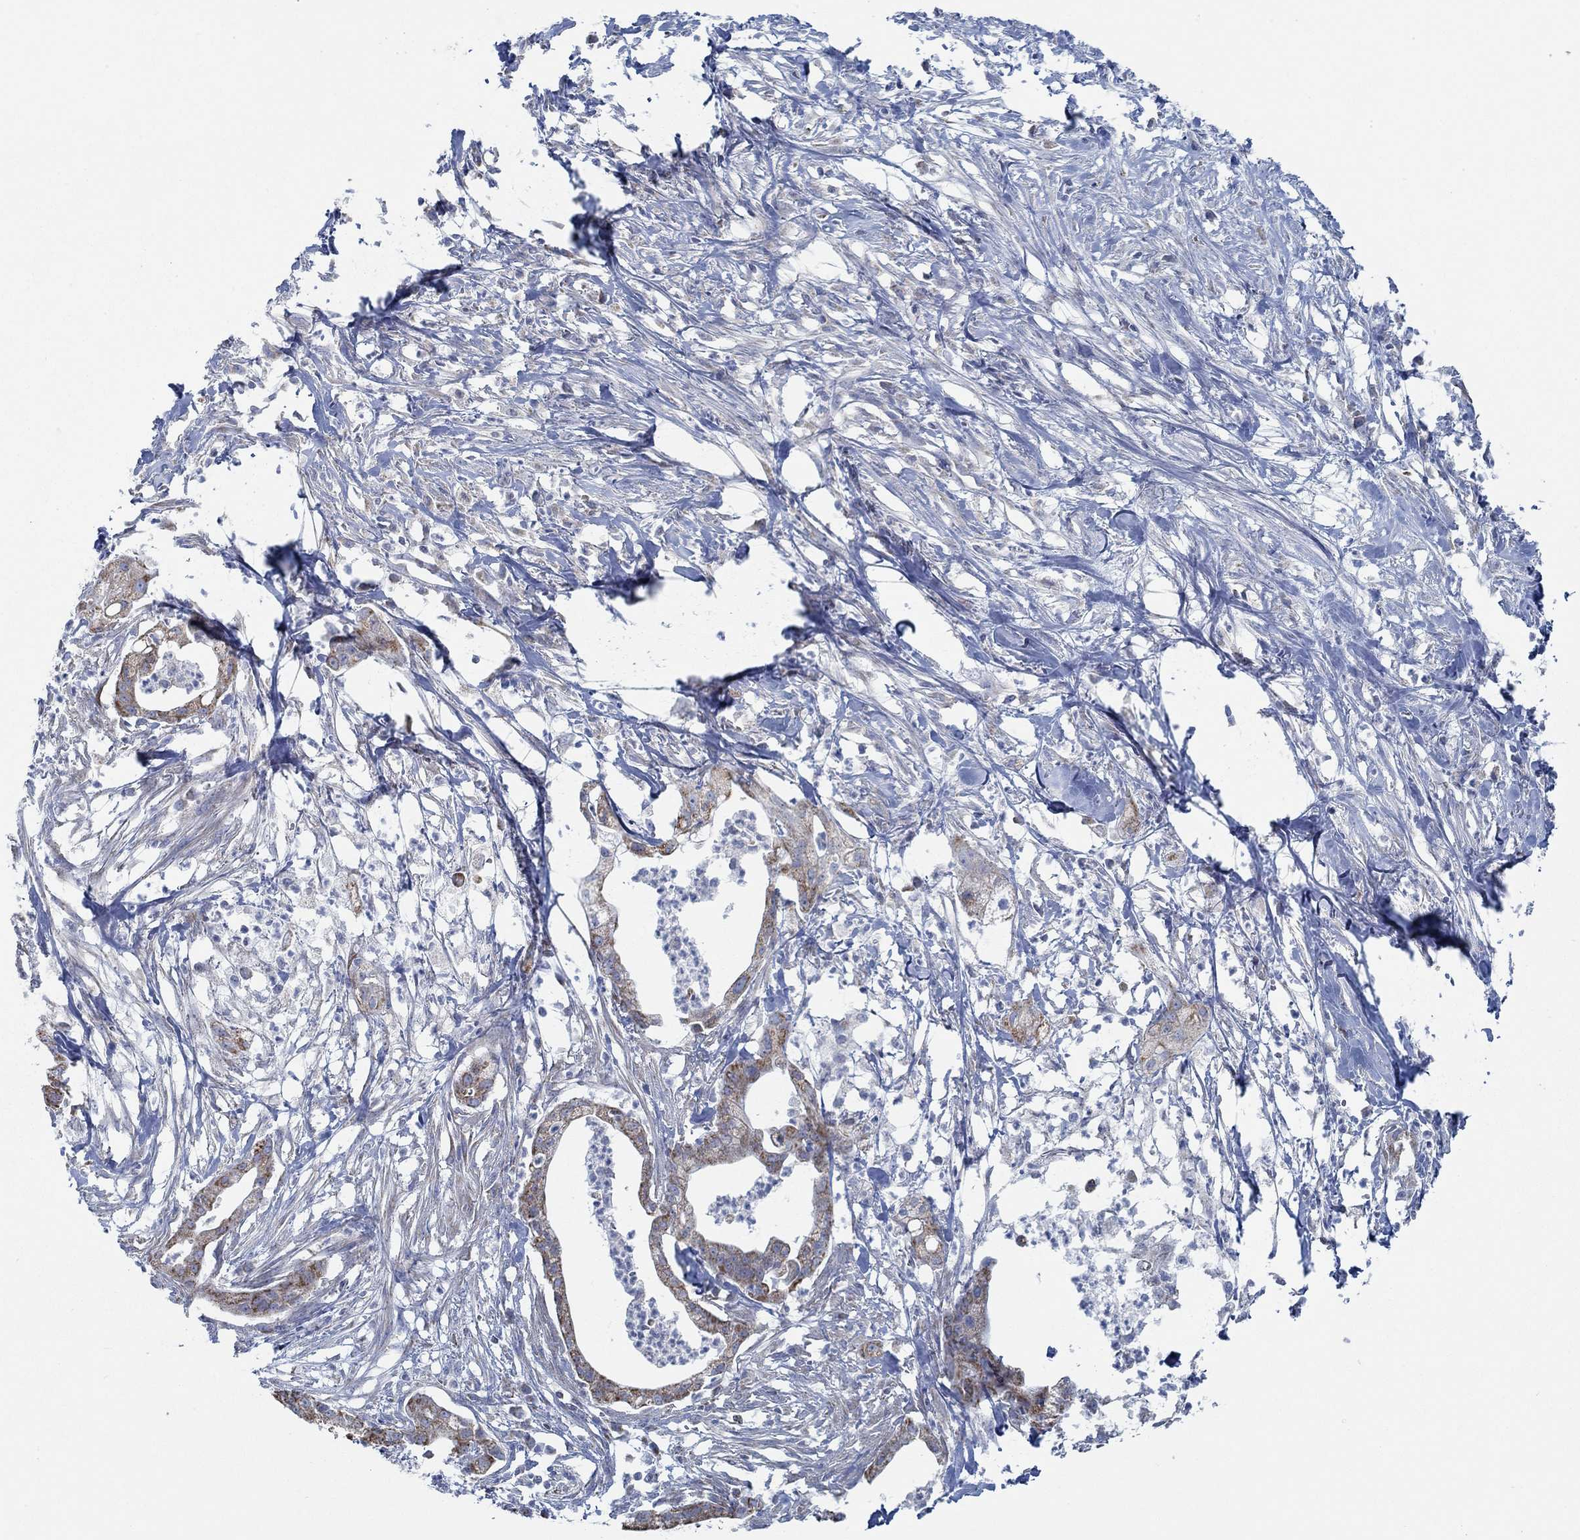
{"staining": {"intensity": "strong", "quantity": "<25%", "location": "cytoplasmic/membranous"}, "tissue": "pancreatic cancer", "cell_type": "Tumor cells", "image_type": "cancer", "snomed": [{"axis": "morphology", "description": "Normal tissue, NOS"}, {"axis": "morphology", "description": "Adenocarcinoma, NOS"}, {"axis": "topography", "description": "Pancreas"}], "caption": "Adenocarcinoma (pancreatic) stained for a protein (brown) demonstrates strong cytoplasmic/membranous positive expression in approximately <25% of tumor cells.", "gene": "GLOD5", "patient": {"sex": "female", "age": 58}}